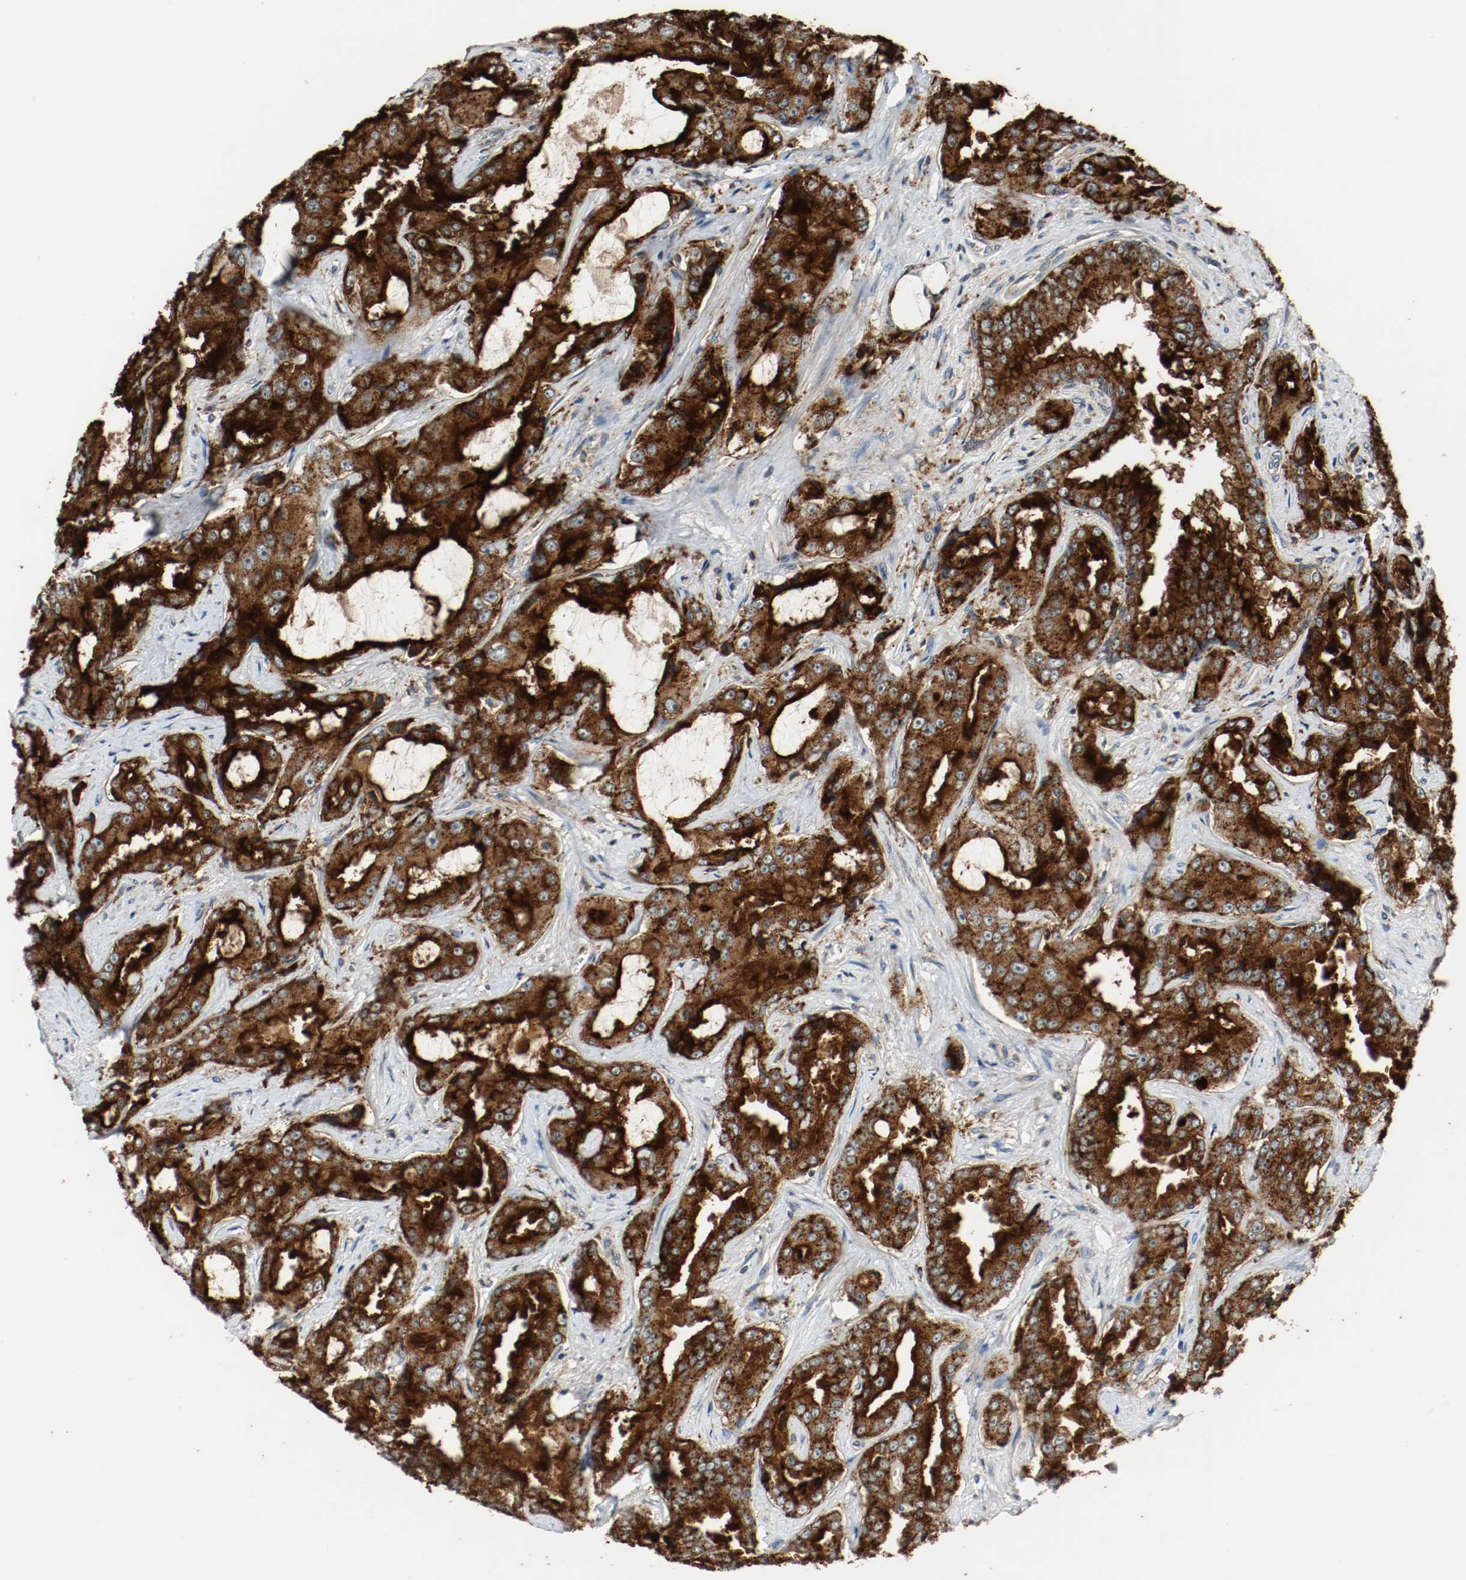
{"staining": {"intensity": "strong", "quantity": ">75%", "location": "cytoplasmic/membranous"}, "tissue": "prostate cancer", "cell_type": "Tumor cells", "image_type": "cancer", "snomed": [{"axis": "morphology", "description": "Adenocarcinoma, High grade"}, {"axis": "topography", "description": "Prostate"}], "caption": "Prostate cancer stained with a protein marker shows strong staining in tumor cells.", "gene": "LAMP2", "patient": {"sex": "male", "age": 73}}